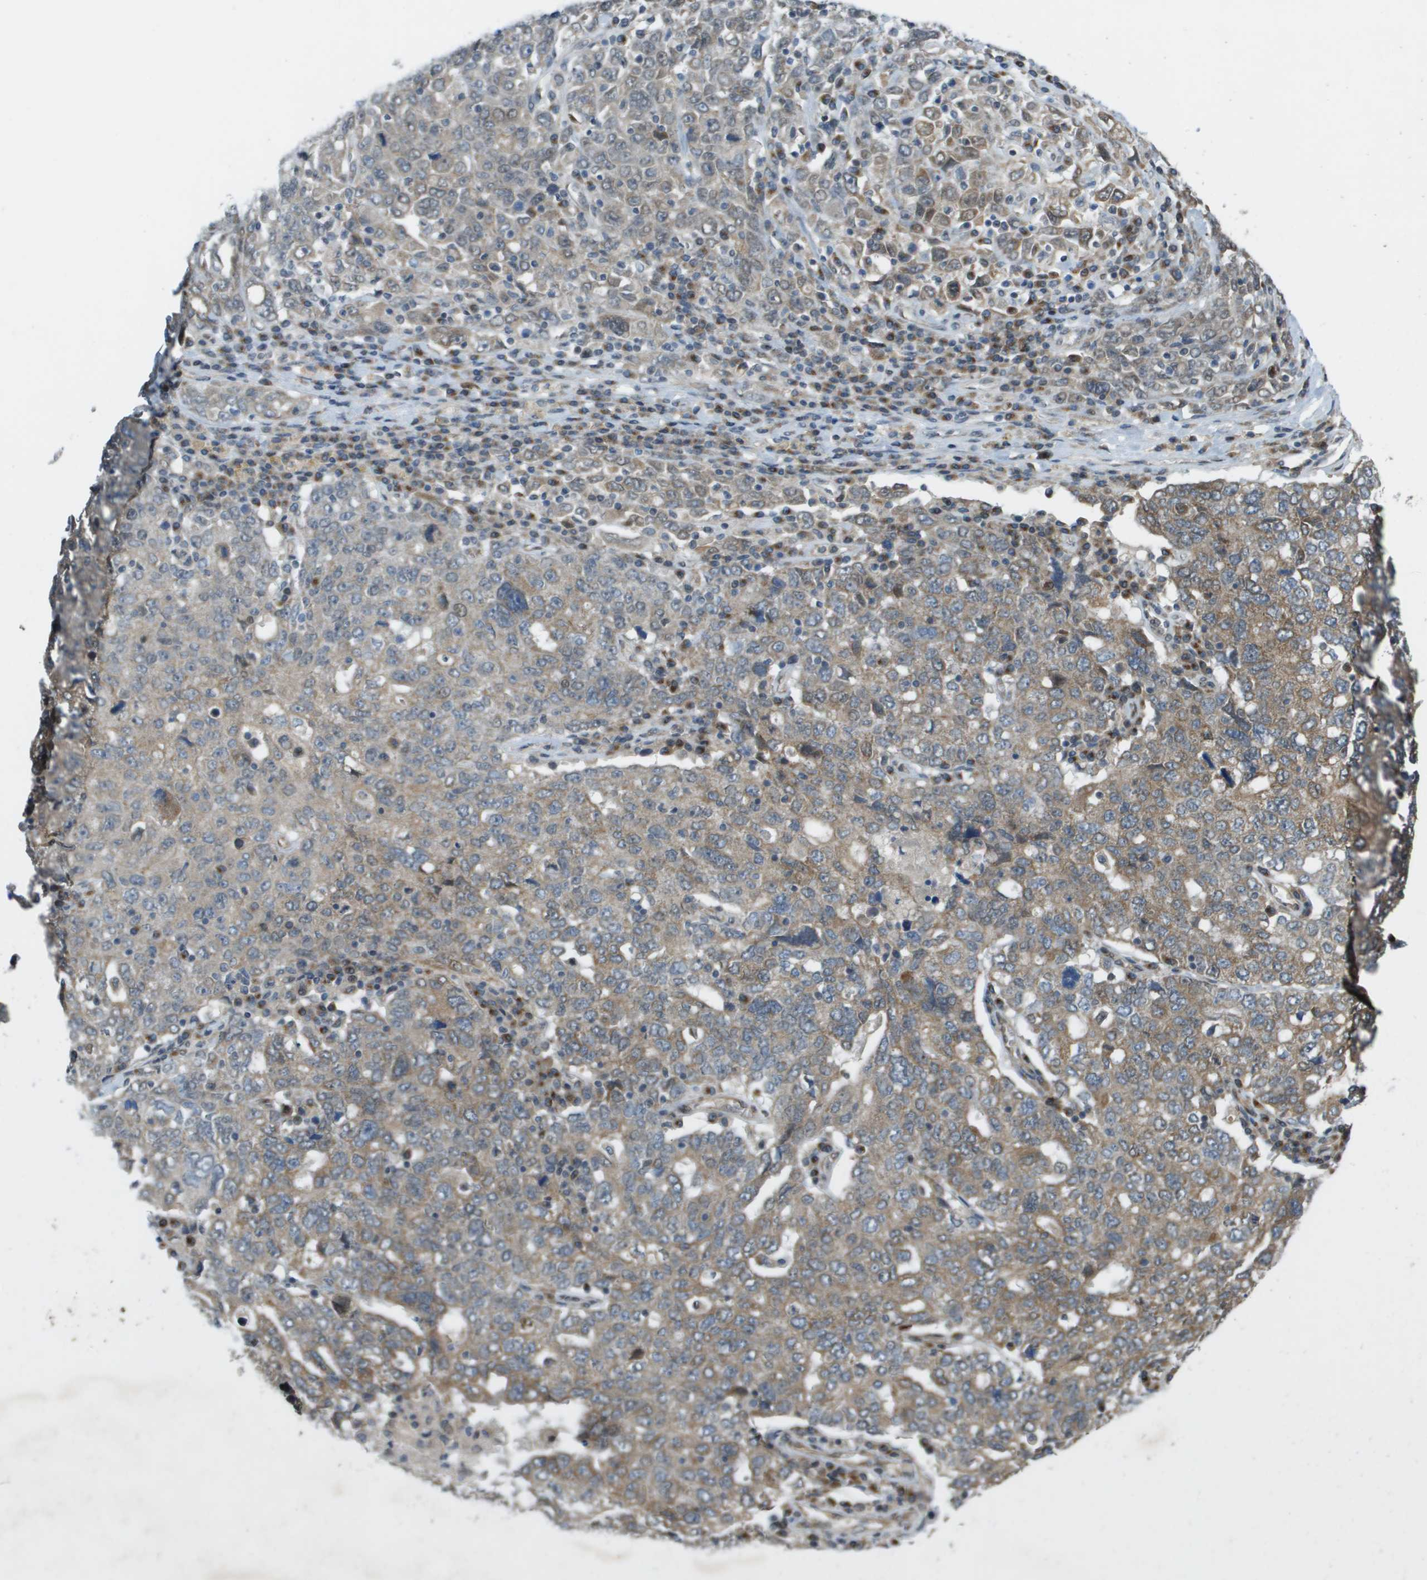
{"staining": {"intensity": "moderate", "quantity": "25%-75%", "location": "cytoplasmic/membranous"}, "tissue": "ovarian cancer", "cell_type": "Tumor cells", "image_type": "cancer", "snomed": [{"axis": "morphology", "description": "Carcinoma, endometroid"}, {"axis": "topography", "description": "Ovary"}], "caption": "High-power microscopy captured an immunohistochemistry micrograph of endometroid carcinoma (ovarian), revealing moderate cytoplasmic/membranous positivity in about 25%-75% of tumor cells.", "gene": "IFNLR1", "patient": {"sex": "female", "age": 62}}